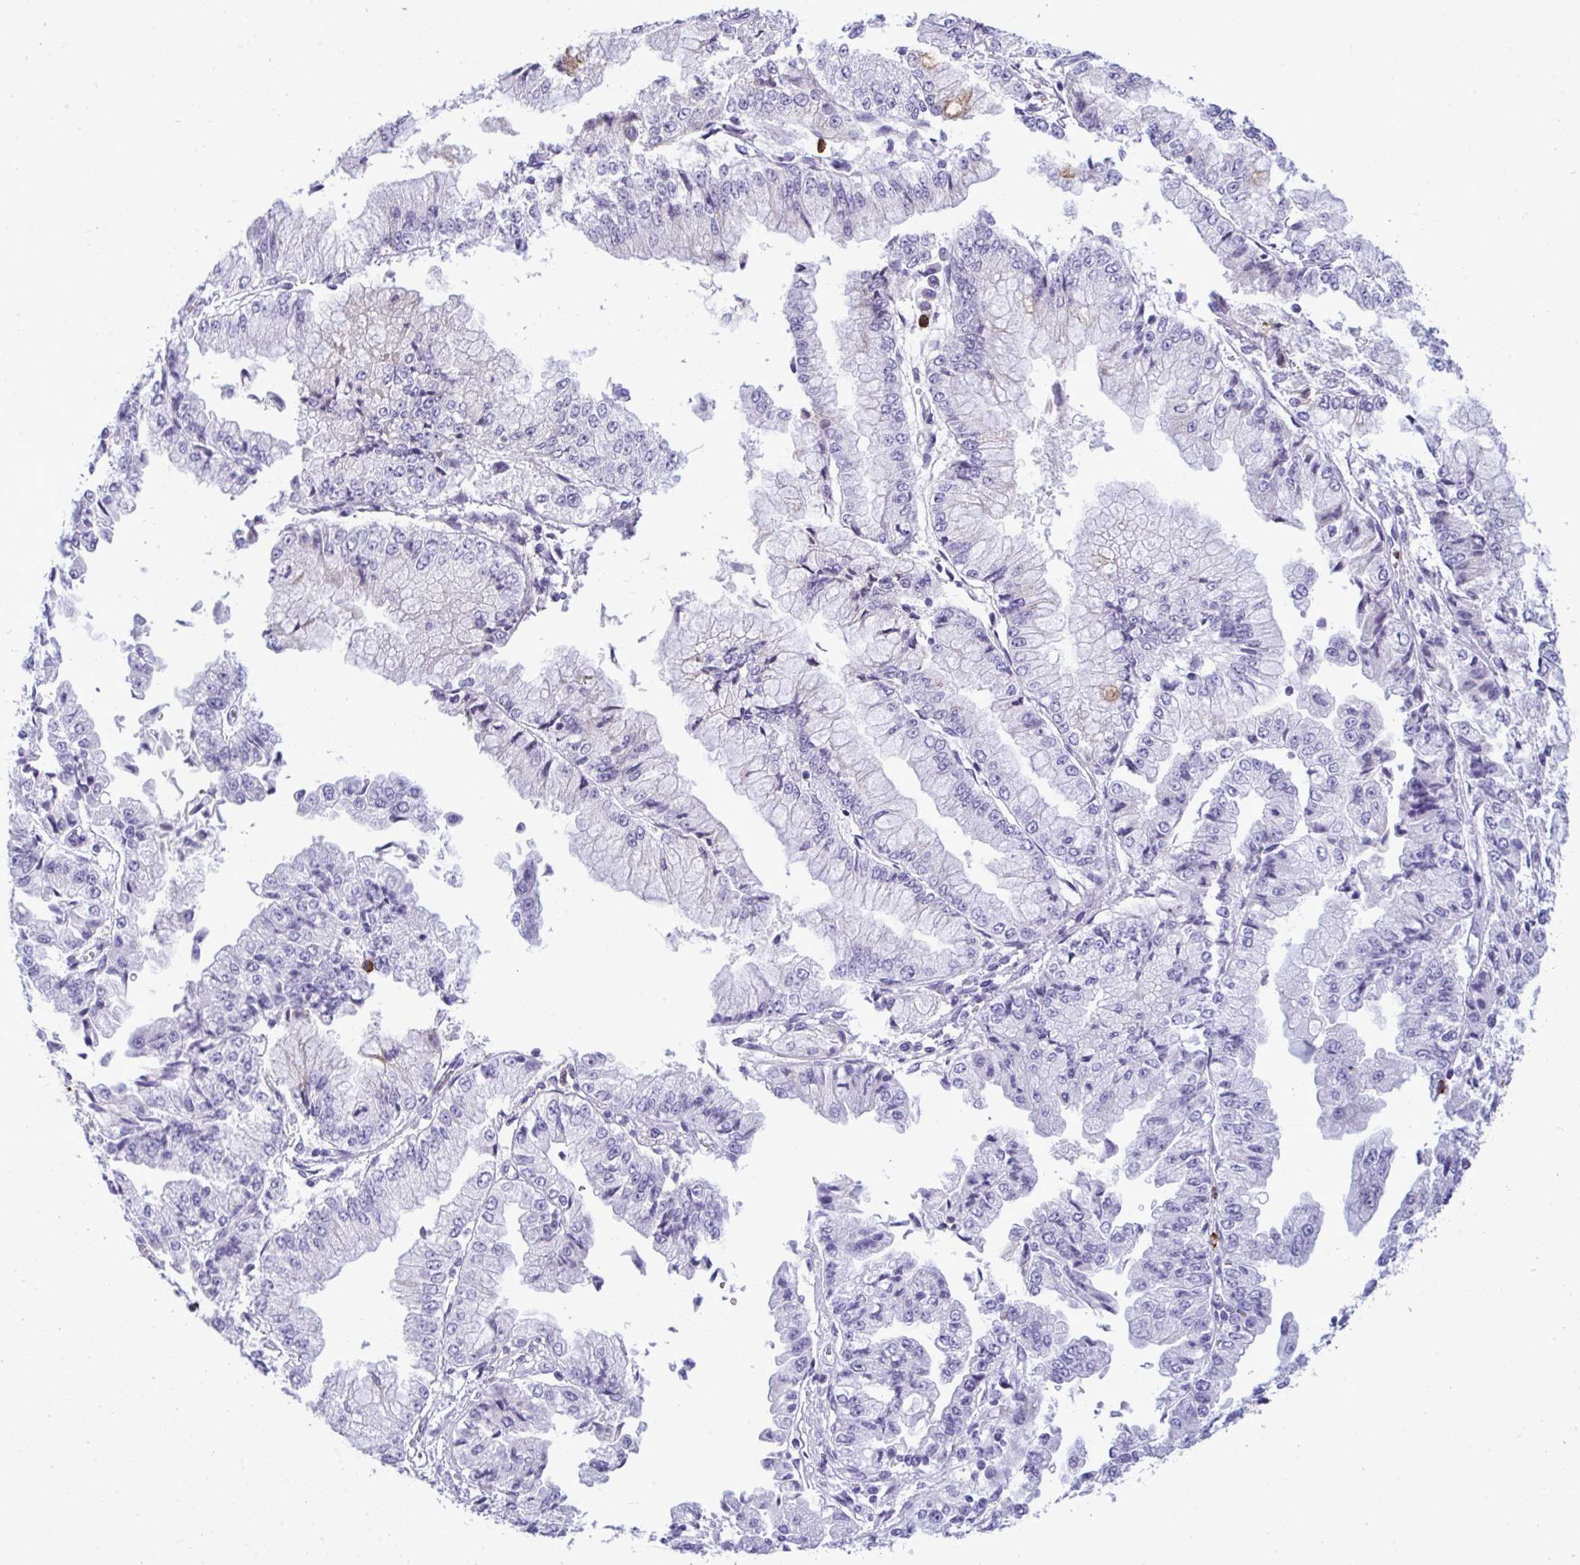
{"staining": {"intensity": "negative", "quantity": "none", "location": "none"}, "tissue": "stomach cancer", "cell_type": "Tumor cells", "image_type": "cancer", "snomed": [{"axis": "morphology", "description": "Adenocarcinoma, NOS"}, {"axis": "topography", "description": "Stomach, upper"}], "caption": "Image shows no significant protein staining in tumor cells of adenocarcinoma (stomach).", "gene": "ARHGAP42", "patient": {"sex": "female", "age": 74}}